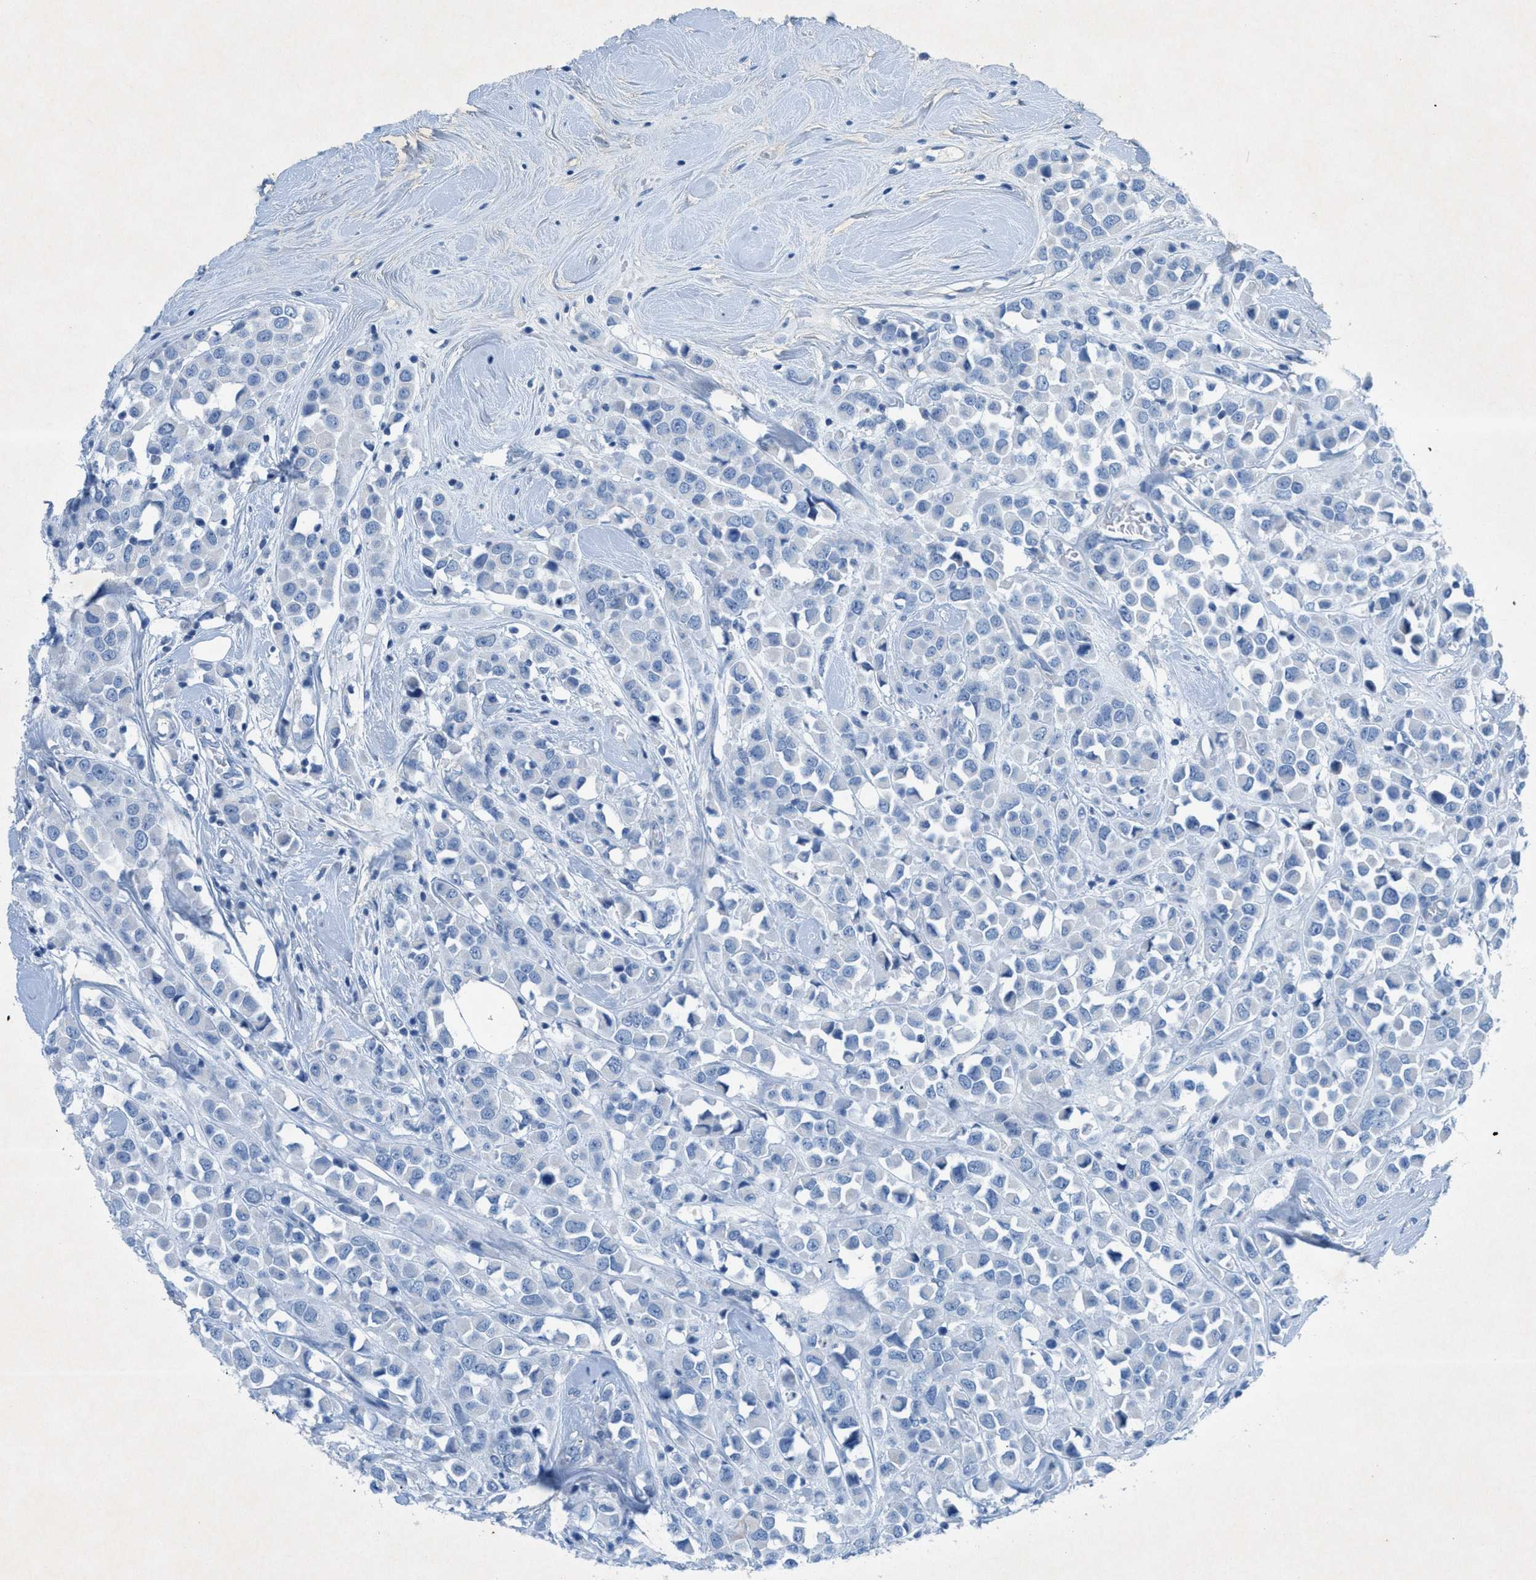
{"staining": {"intensity": "negative", "quantity": "none", "location": "none"}, "tissue": "breast cancer", "cell_type": "Tumor cells", "image_type": "cancer", "snomed": [{"axis": "morphology", "description": "Duct carcinoma"}, {"axis": "topography", "description": "Breast"}], "caption": "High power microscopy photomicrograph of an immunohistochemistry micrograph of infiltrating ductal carcinoma (breast), revealing no significant expression in tumor cells.", "gene": "GALNT17", "patient": {"sex": "female", "age": 61}}